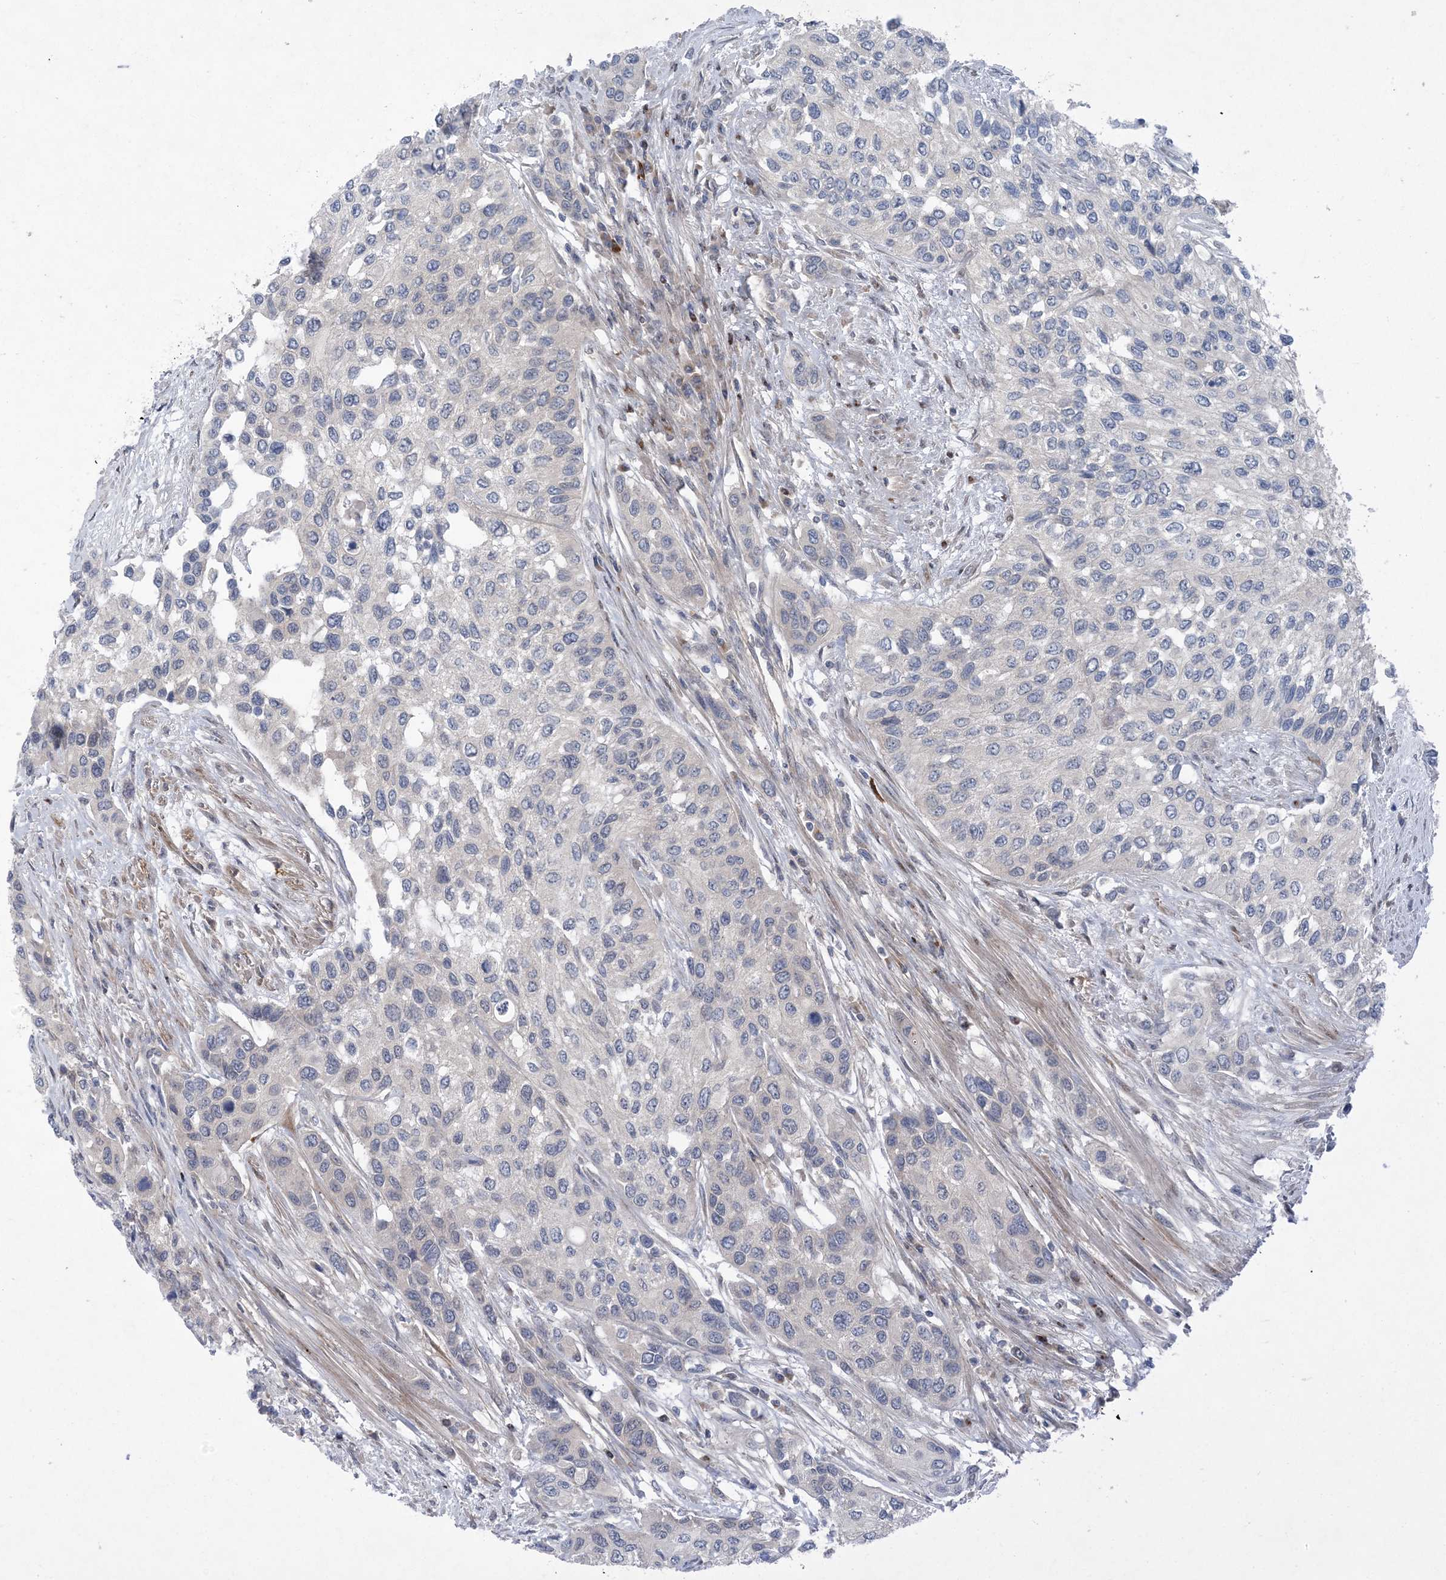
{"staining": {"intensity": "negative", "quantity": "none", "location": "none"}, "tissue": "urothelial cancer", "cell_type": "Tumor cells", "image_type": "cancer", "snomed": [{"axis": "morphology", "description": "Normal tissue, NOS"}, {"axis": "morphology", "description": "Urothelial carcinoma, High grade"}, {"axis": "topography", "description": "Vascular tissue"}, {"axis": "topography", "description": "Urinary bladder"}], "caption": "This is an immunohistochemistry (IHC) histopathology image of human urothelial cancer. There is no expression in tumor cells.", "gene": "HIKESHI", "patient": {"sex": "female", "age": 56}}